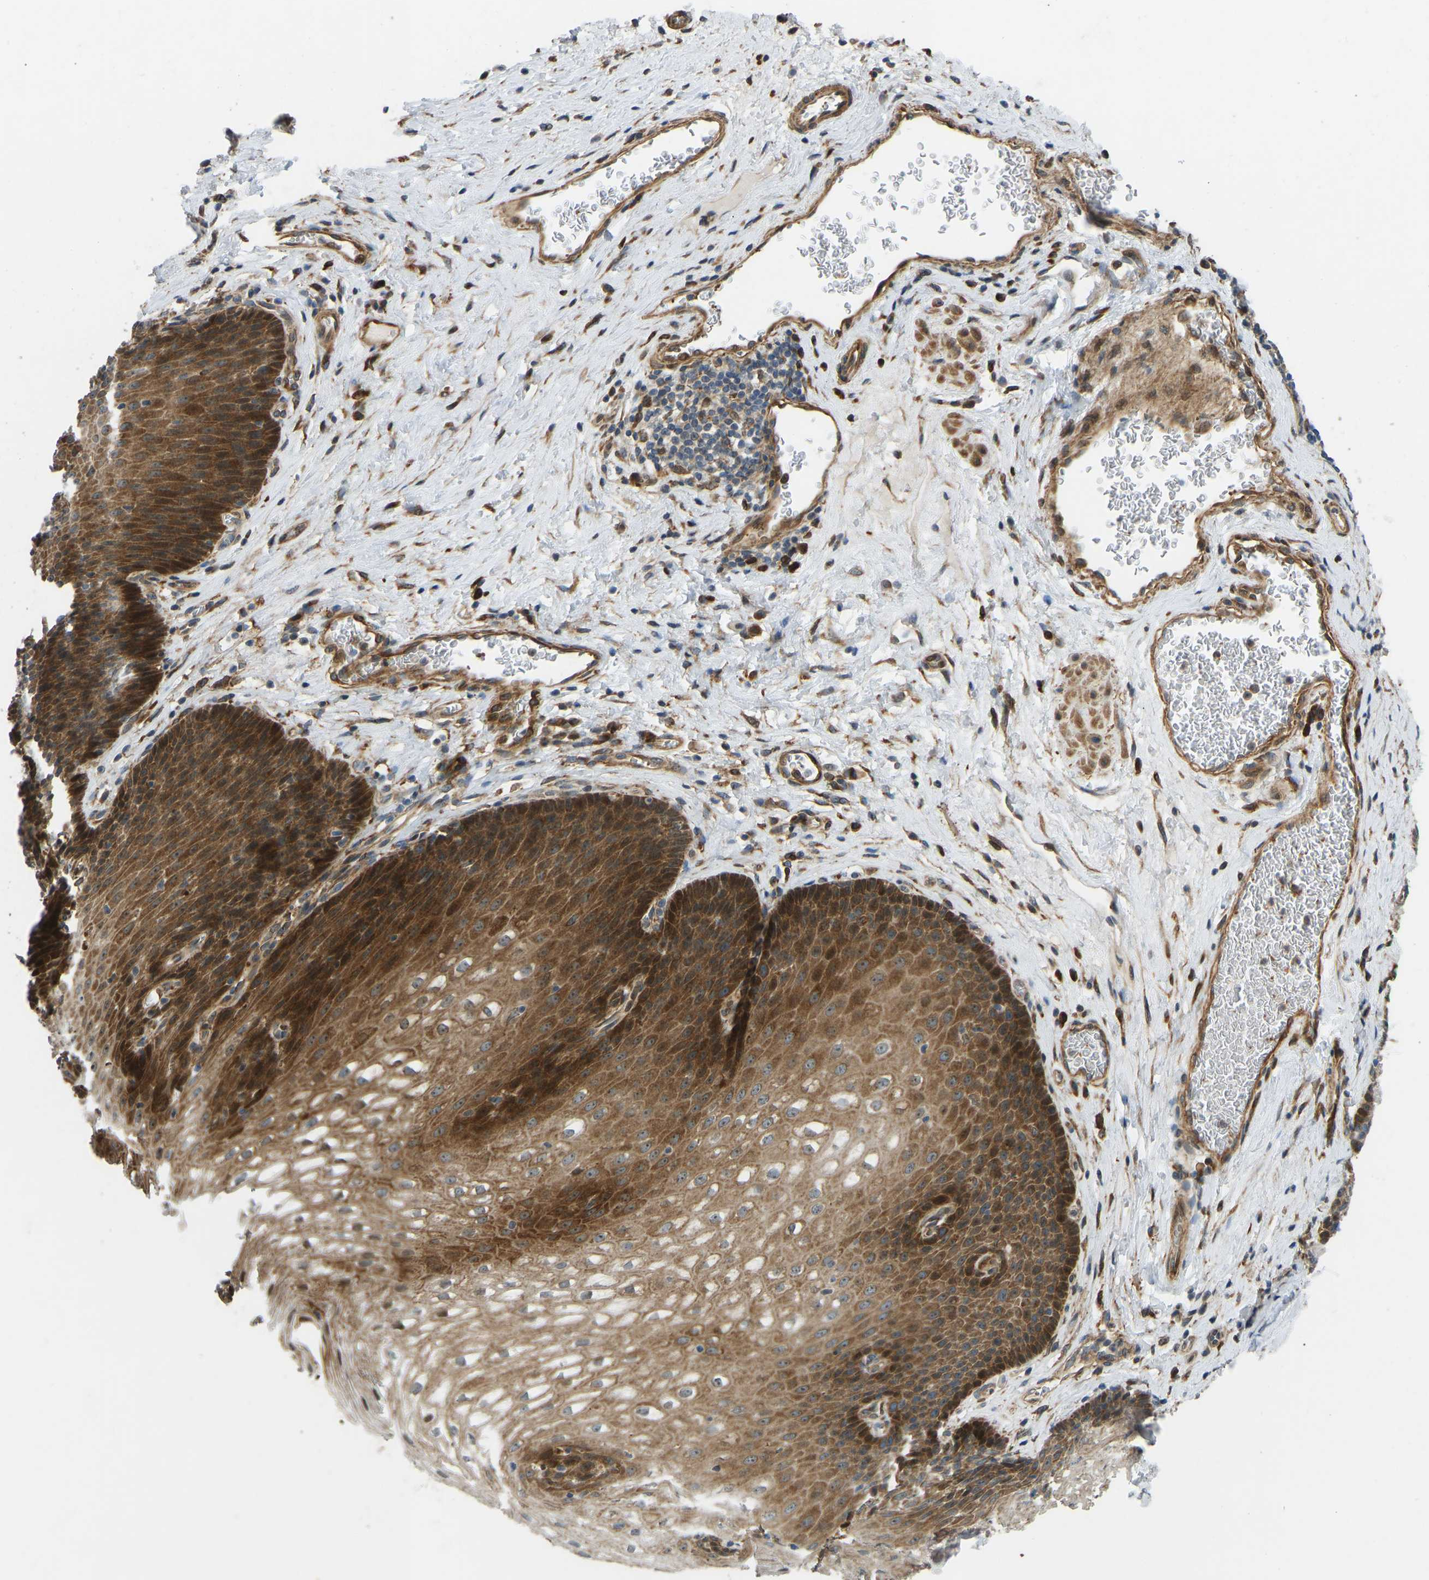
{"staining": {"intensity": "strong", "quantity": ">75%", "location": "cytoplasmic/membranous"}, "tissue": "esophagus", "cell_type": "Squamous epithelial cells", "image_type": "normal", "snomed": [{"axis": "morphology", "description": "Normal tissue, NOS"}, {"axis": "topography", "description": "Esophagus"}], "caption": "About >75% of squamous epithelial cells in unremarkable esophagus reveal strong cytoplasmic/membranous protein expression as visualized by brown immunohistochemical staining.", "gene": "OS9", "patient": {"sex": "male", "age": 48}}